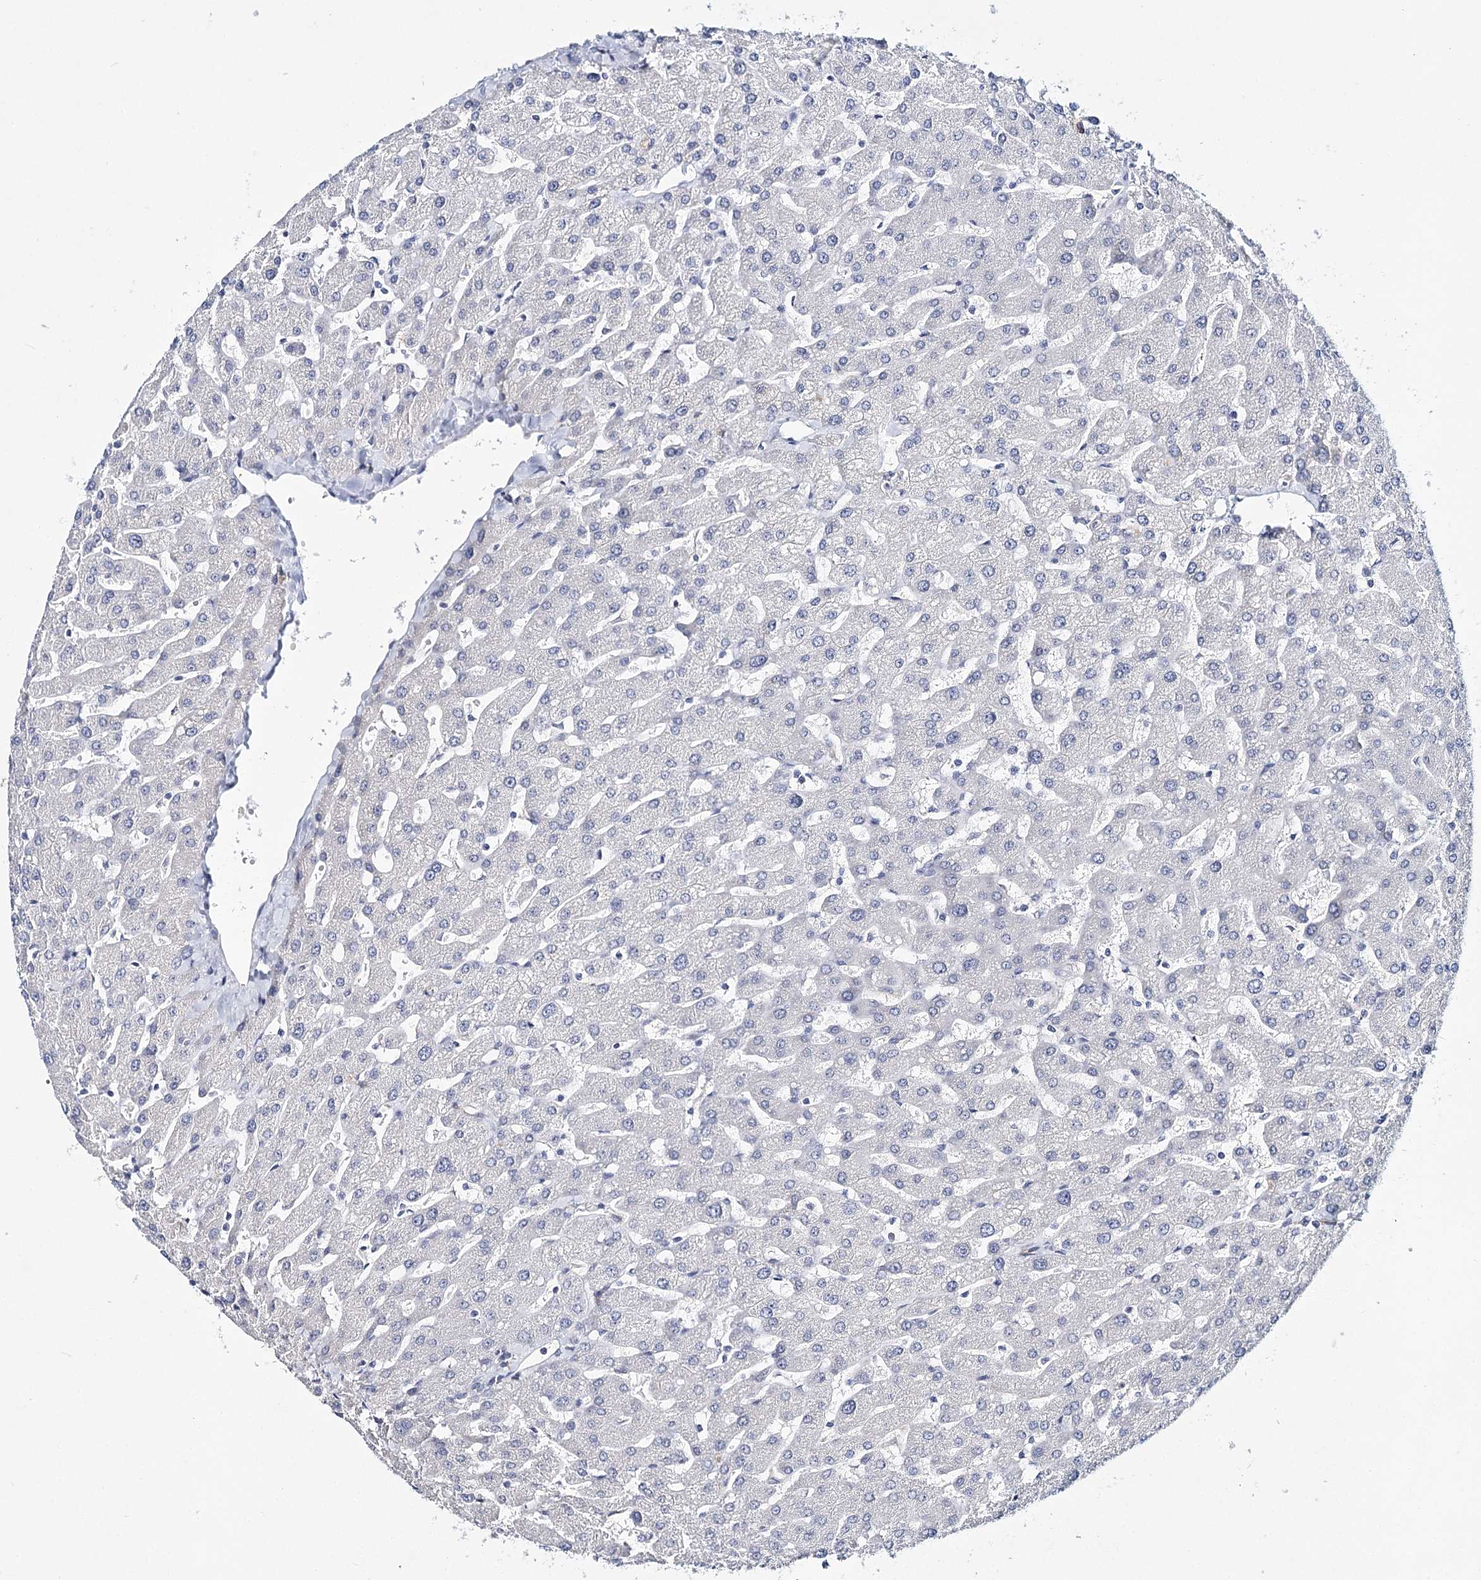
{"staining": {"intensity": "negative", "quantity": "none", "location": "none"}, "tissue": "liver", "cell_type": "Cholangiocytes", "image_type": "normal", "snomed": [{"axis": "morphology", "description": "Normal tissue, NOS"}, {"axis": "topography", "description": "Liver"}], "caption": "A high-resolution photomicrograph shows immunohistochemistry (IHC) staining of normal liver, which shows no significant positivity in cholangiocytes.", "gene": "TEX12", "patient": {"sex": "male", "age": 55}}